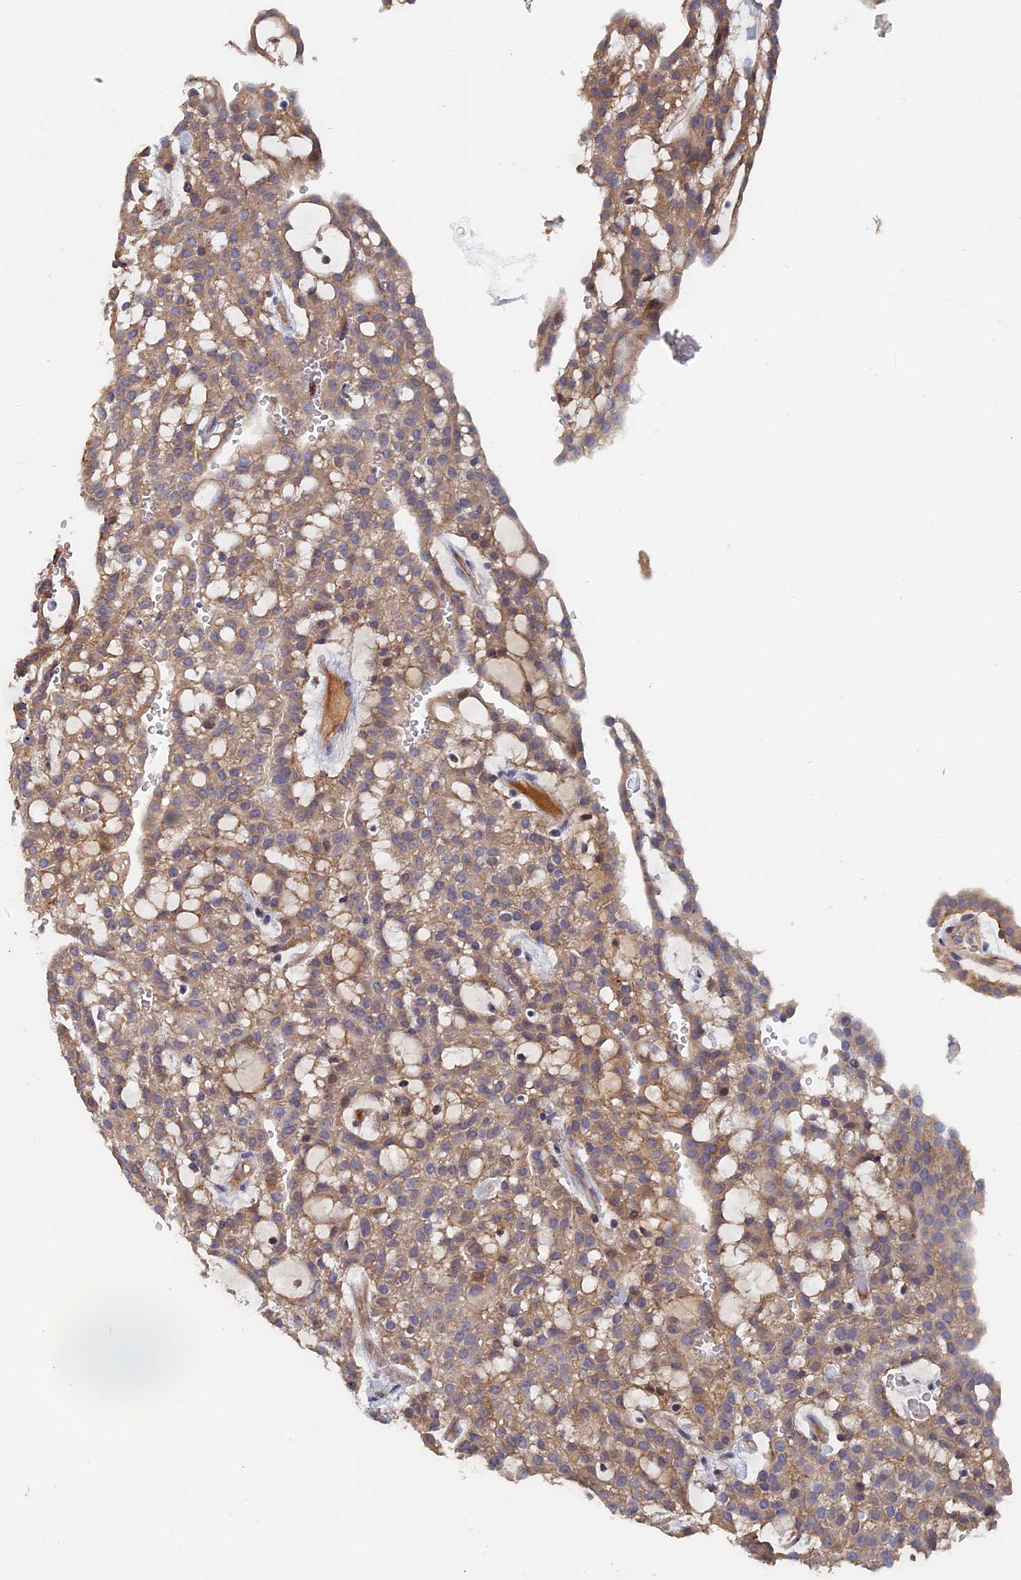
{"staining": {"intensity": "weak", "quantity": ">75%", "location": "cytoplasmic/membranous"}, "tissue": "renal cancer", "cell_type": "Tumor cells", "image_type": "cancer", "snomed": [{"axis": "morphology", "description": "Adenocarcinoma, NOS"}, {"axis": "topography", "description": "Kidney"}], "caption": "Adenocarcinoma (renal) stained with IHC shows weak cytoplasmic/membranous positivity in about >75% of tumor cells.", "gene": "SLC33A1", "patient": {"sex": "male", "age": 63}}